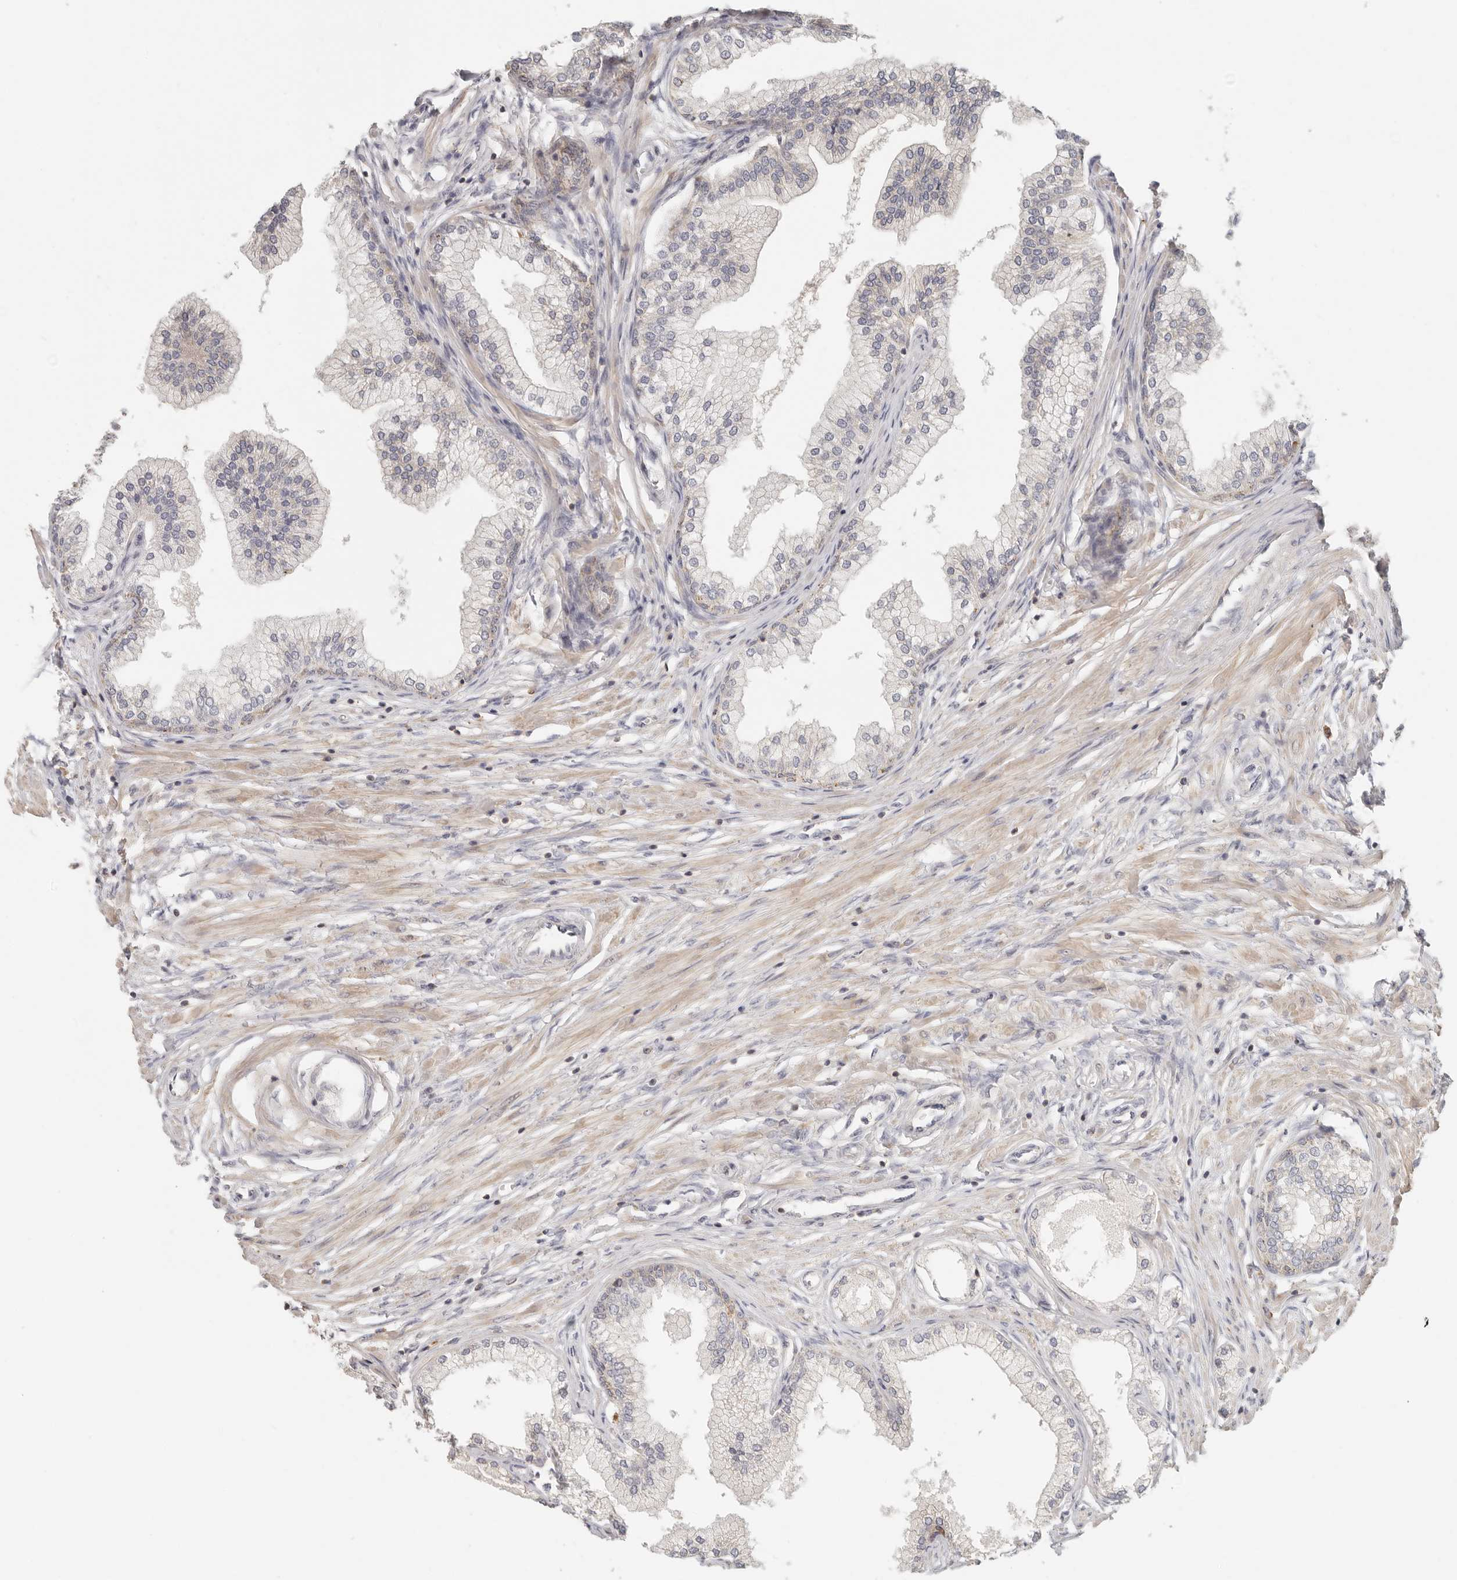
{"staining": {"intensity": "strong", "quantity": "25%-75%", "location": "cytoplasmic/membranous"}, "tissue": "prostate", "cell_type": "Glandular cells", "image_type": "normal", "snomed": [{"axis": "morphology", "description": "Normal tissue, NOS"}, {"axis": "morphology", "description": "Urothelial carcinoma, Low grade"}, {"axis": "topography", "description": "Urinary bladder"}, {"axis": "topography", "description": "Prostate"}], "caption": "Protein staining by immunohistochemistry (IHC) shows strong cytoplasmic/membranous expression in approximately 25%-75% of glandular cells in normal prostate. The protein of interest is stained brown, and the nuclei are stained in blue (DAB (3,3'-diaminobenzidine) IHC with brightfield microscopy, high magnification).", "gene": "ANXA9", "patient": {"sex": "male", "age": 60}}